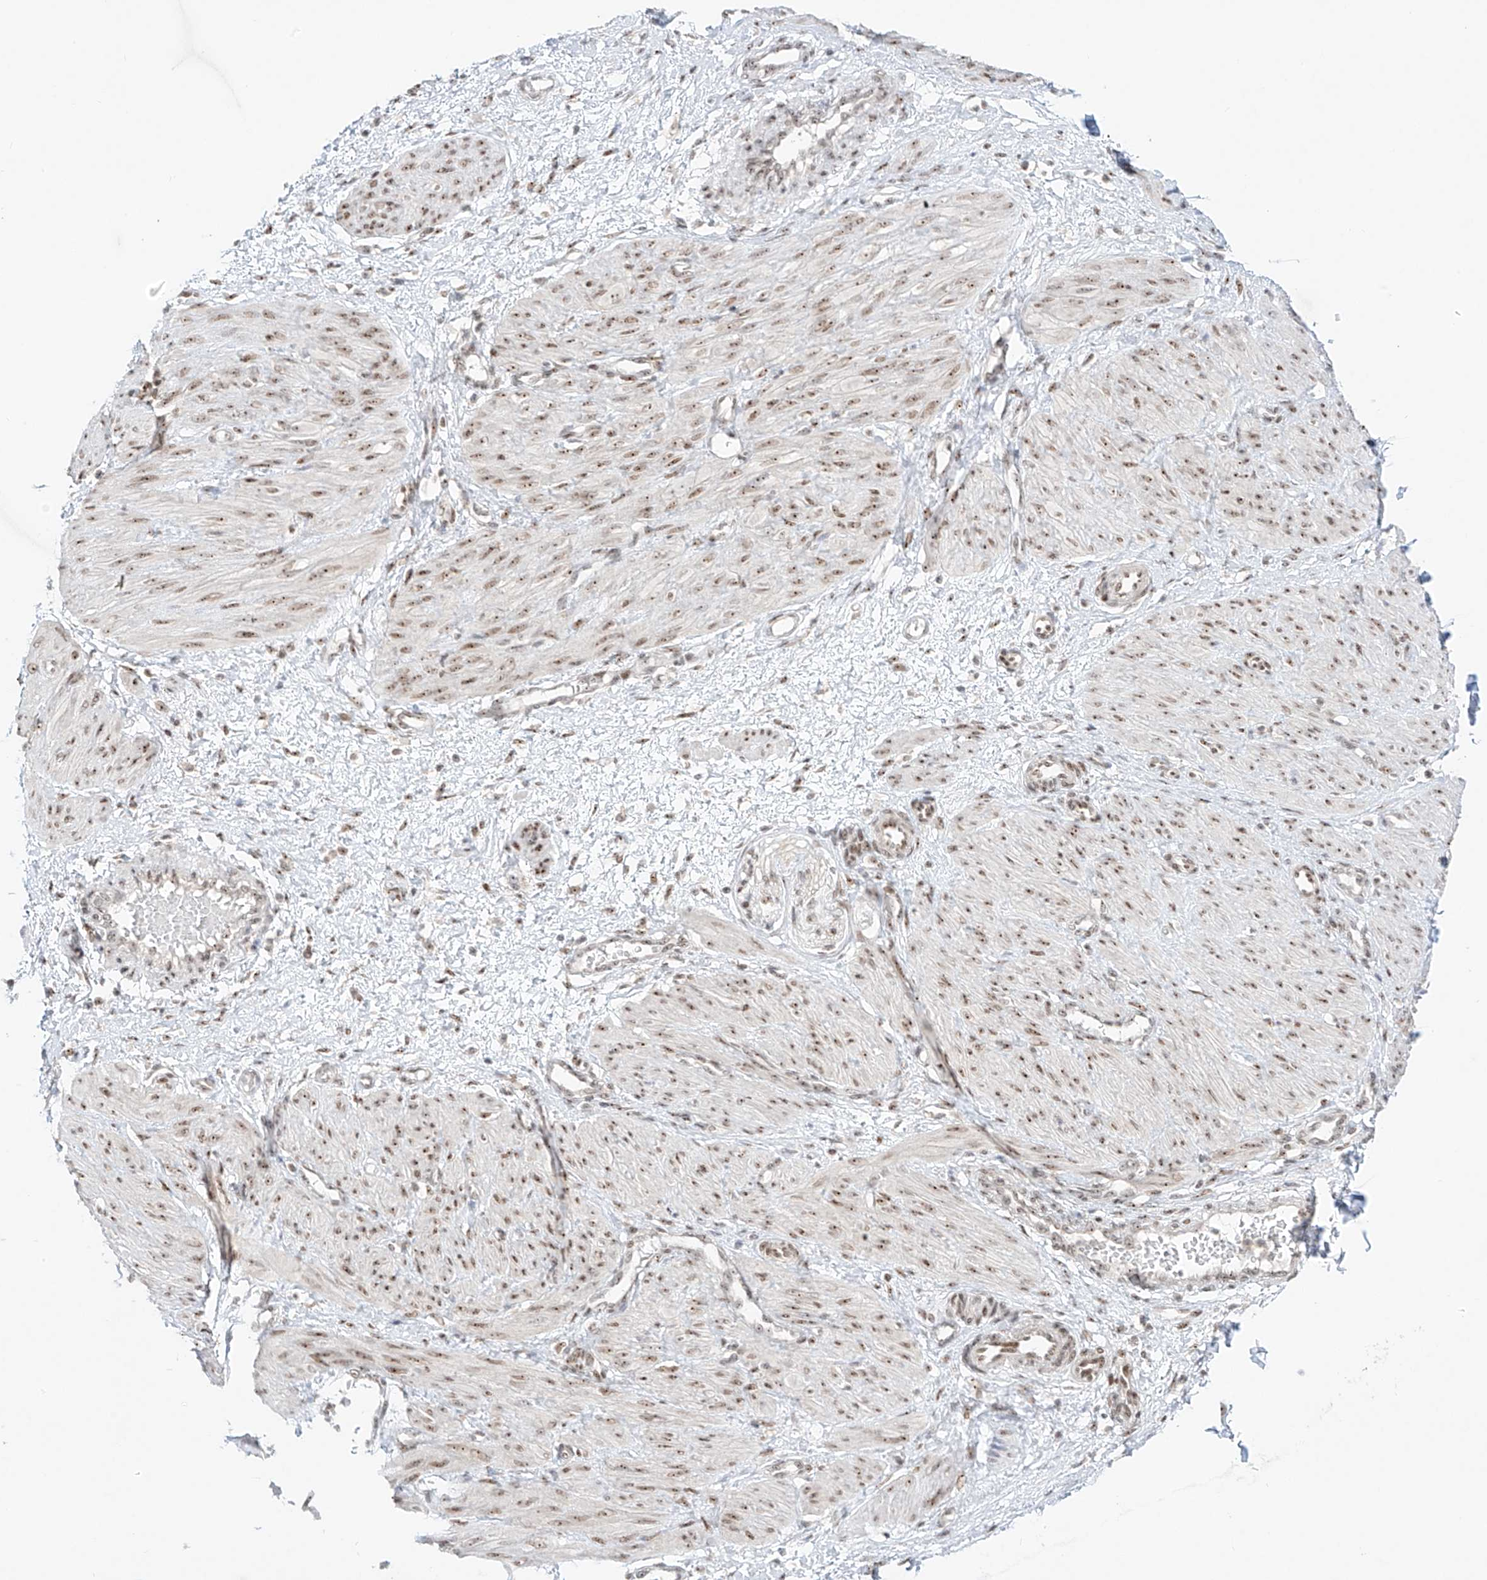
{"staining": {"intensity": "moderate", "quantity": ">75%", "location": "nuclear"}, "tissue": "smooth muscle", "cell_type": "Smooth muscle cells", "image_type": "normal", "snomed": [{"axis": "morphology", "description": "Normal tissue, NOS"}, {"axis": "topography", "description": "Endometrium"}], "caption": "Moderate nuclear expression for a protein is appreciated in approximately >75% of smooth muscle cells of benign smooth muscle using immunohistochemistry.", "gene": "ZNF512", "patient": {"sex": "female", "age": 33}}